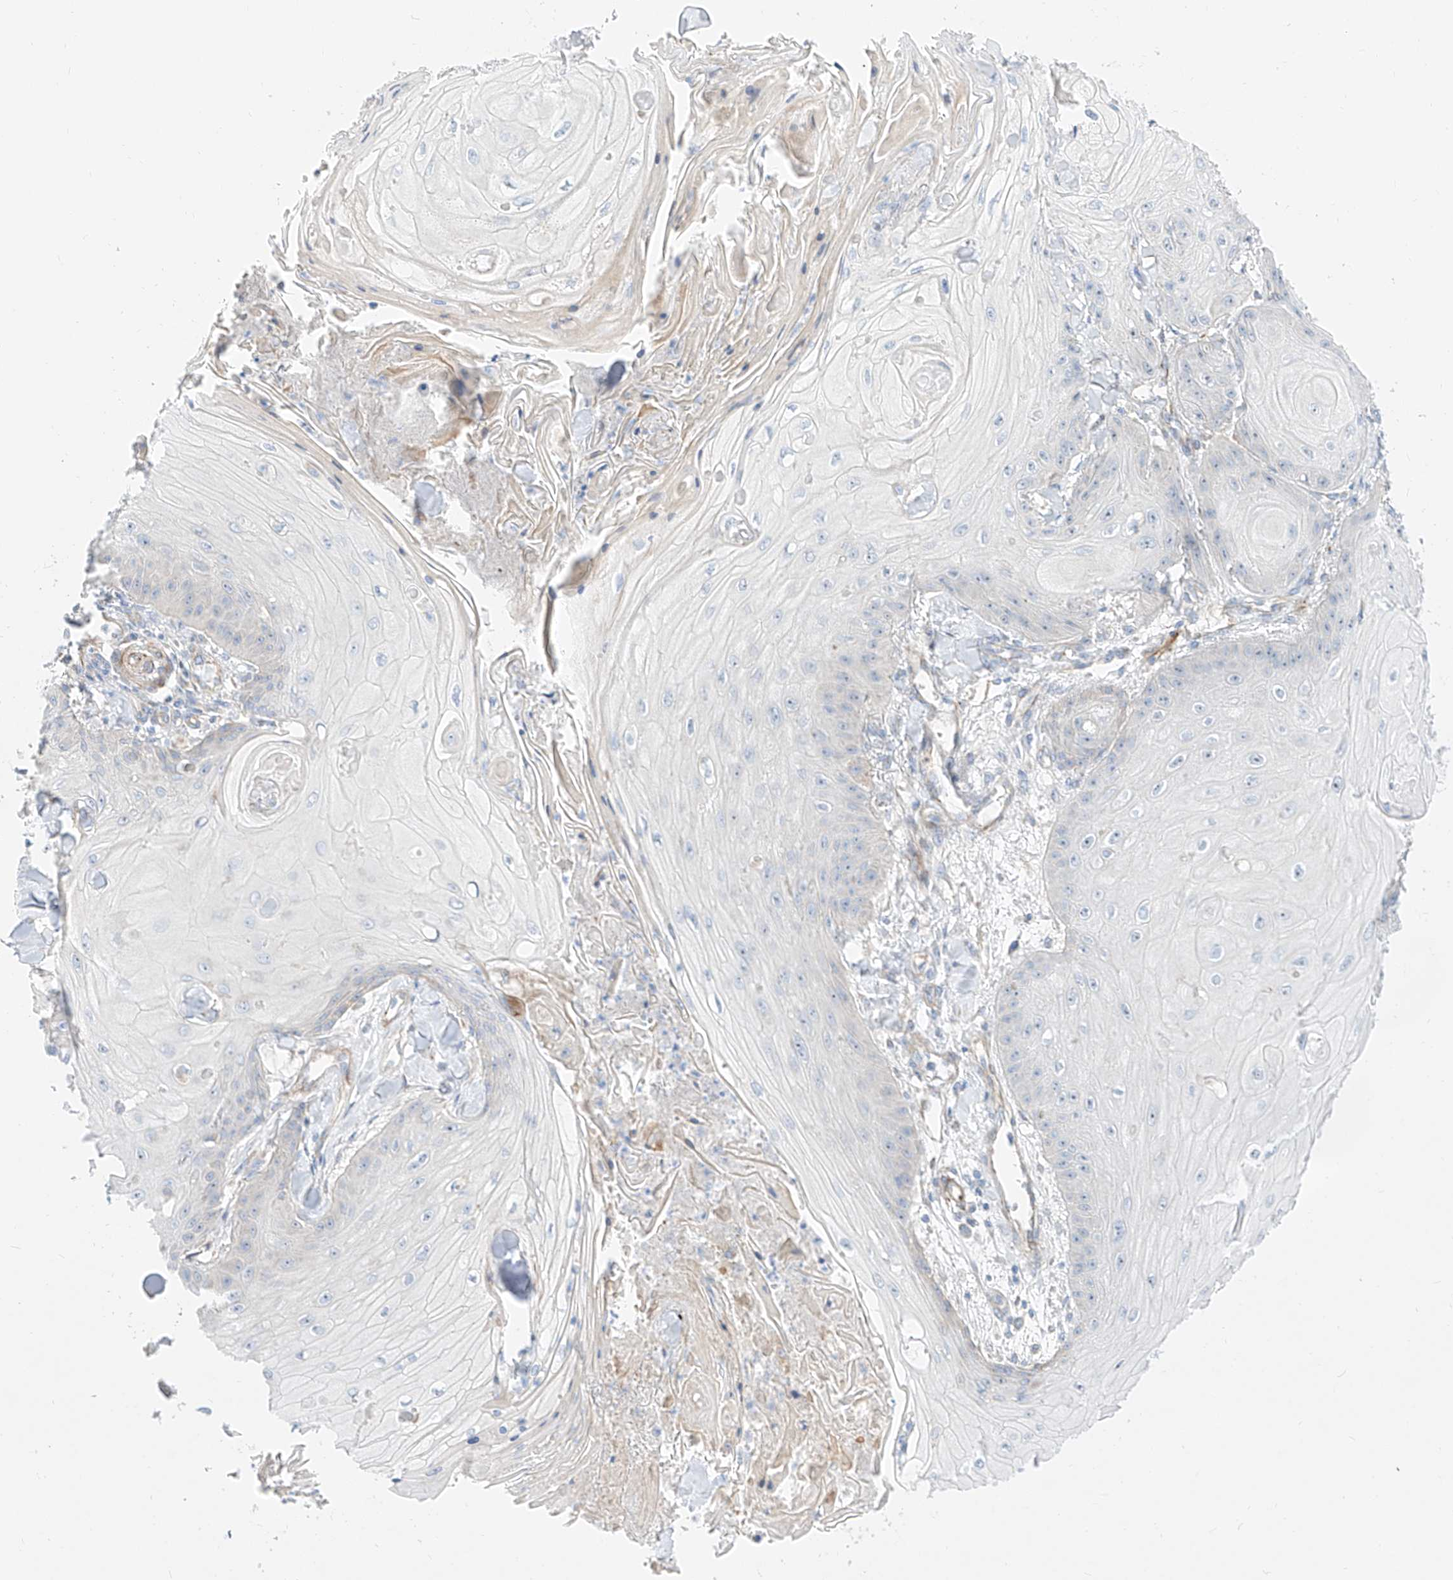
{"staining": {"intensity": "negative", "quantity": "none", "location": "none"}, "tissue": "skin cancer", "cell_type": "Tumor cells", "image_type": "cancer", "snomed": [{"axis": "morphology", "description": "Squamous cell carcinoma, NOS"}, {"axis": "topography", "description": "Skin"}], "caption": "A photomicrograph of squamous cell carcinoma (skin) stained for a protein reveals no brown staining in tumor cells.", "gene": "CST9", "patient": {"sex": "male", "age": 74}}